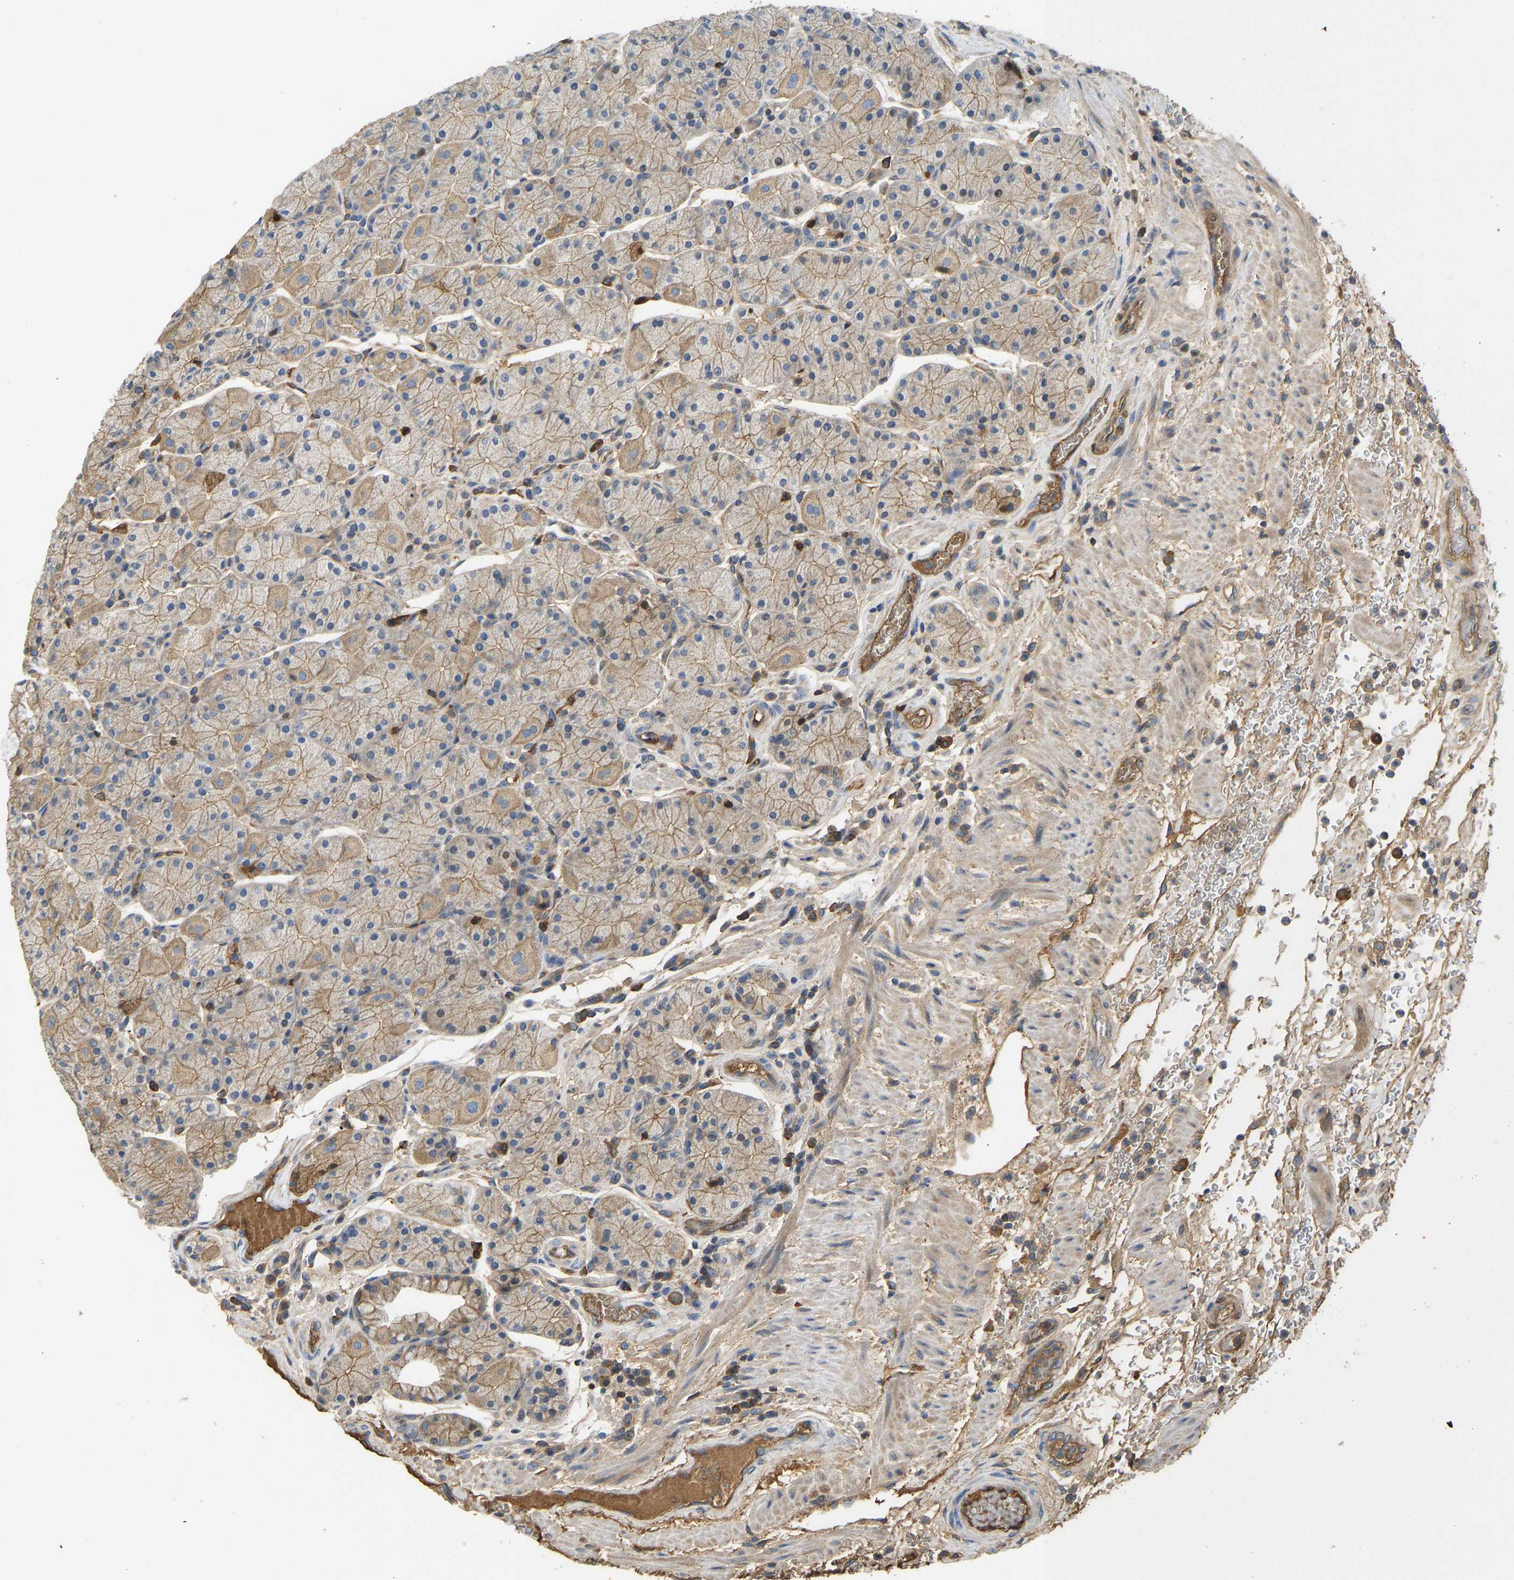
{"staining": {"intensity": "moderate", "quantity": ">75%", "location": "cytoplasmic/membranous"}, "tissue": "stomach", "cell_type": "Glandular cells", "image_type": "normal", "snomed": [{"axis": "morphology", "description": "Normal tissue, NOS"}, {"axis": "morphology", "description": "Carcinoid, malignant, NOS"}, {"axis": "topography", "description": "Stomach, upper"}], "caption": "Stomach stained with immunohistochemistry demonstrates moderate cytoplasmic/membranous expression in approximately >75% of glandular cells.", "gene": "VCPKMT", "patient": {"sex": "male", "age": 39}}